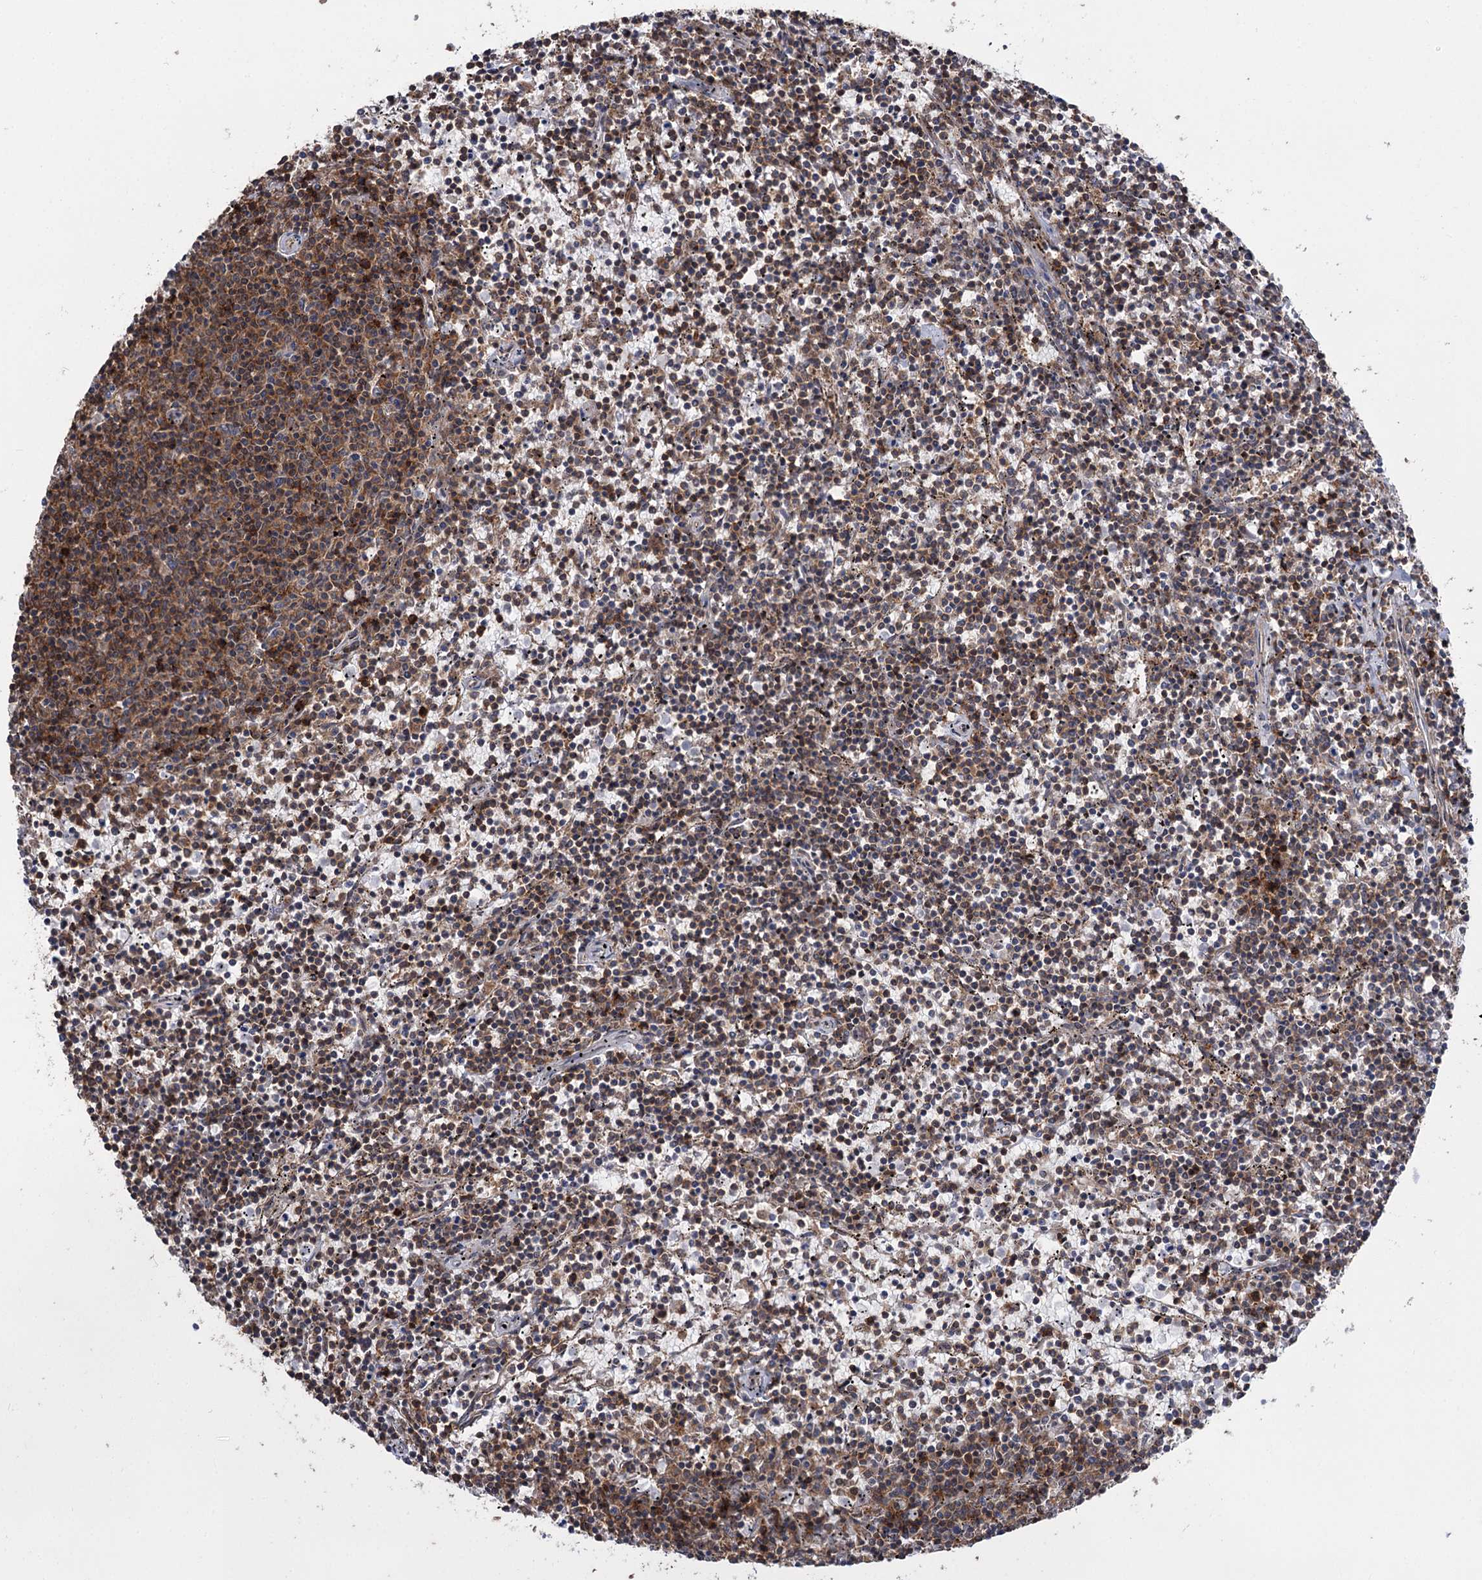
{"staining": {"intensity": "moderate", "quantity": "25%-75%", "location": "cytoplasmic/membranous,nuclear"}, "tissue": "lymphoma", "cell_type": "Tumor cells", "image_type": "cancer", "snomed": [{"axis": "morphology", "description": "Malignant lymphoma, non-Hodgkin's type, Low grade"}, {"axis": "topography", "description": "Spleen"}], "caption": "Tumor cells display moderate cytoplasmic/membranous and nuclear expression in approximately 25%-75% of cells in low-grade malignant lymphoma, non-Hodgkin's type.", "gene": "STX6", "patient": {"sex": "female", "age": 50}}